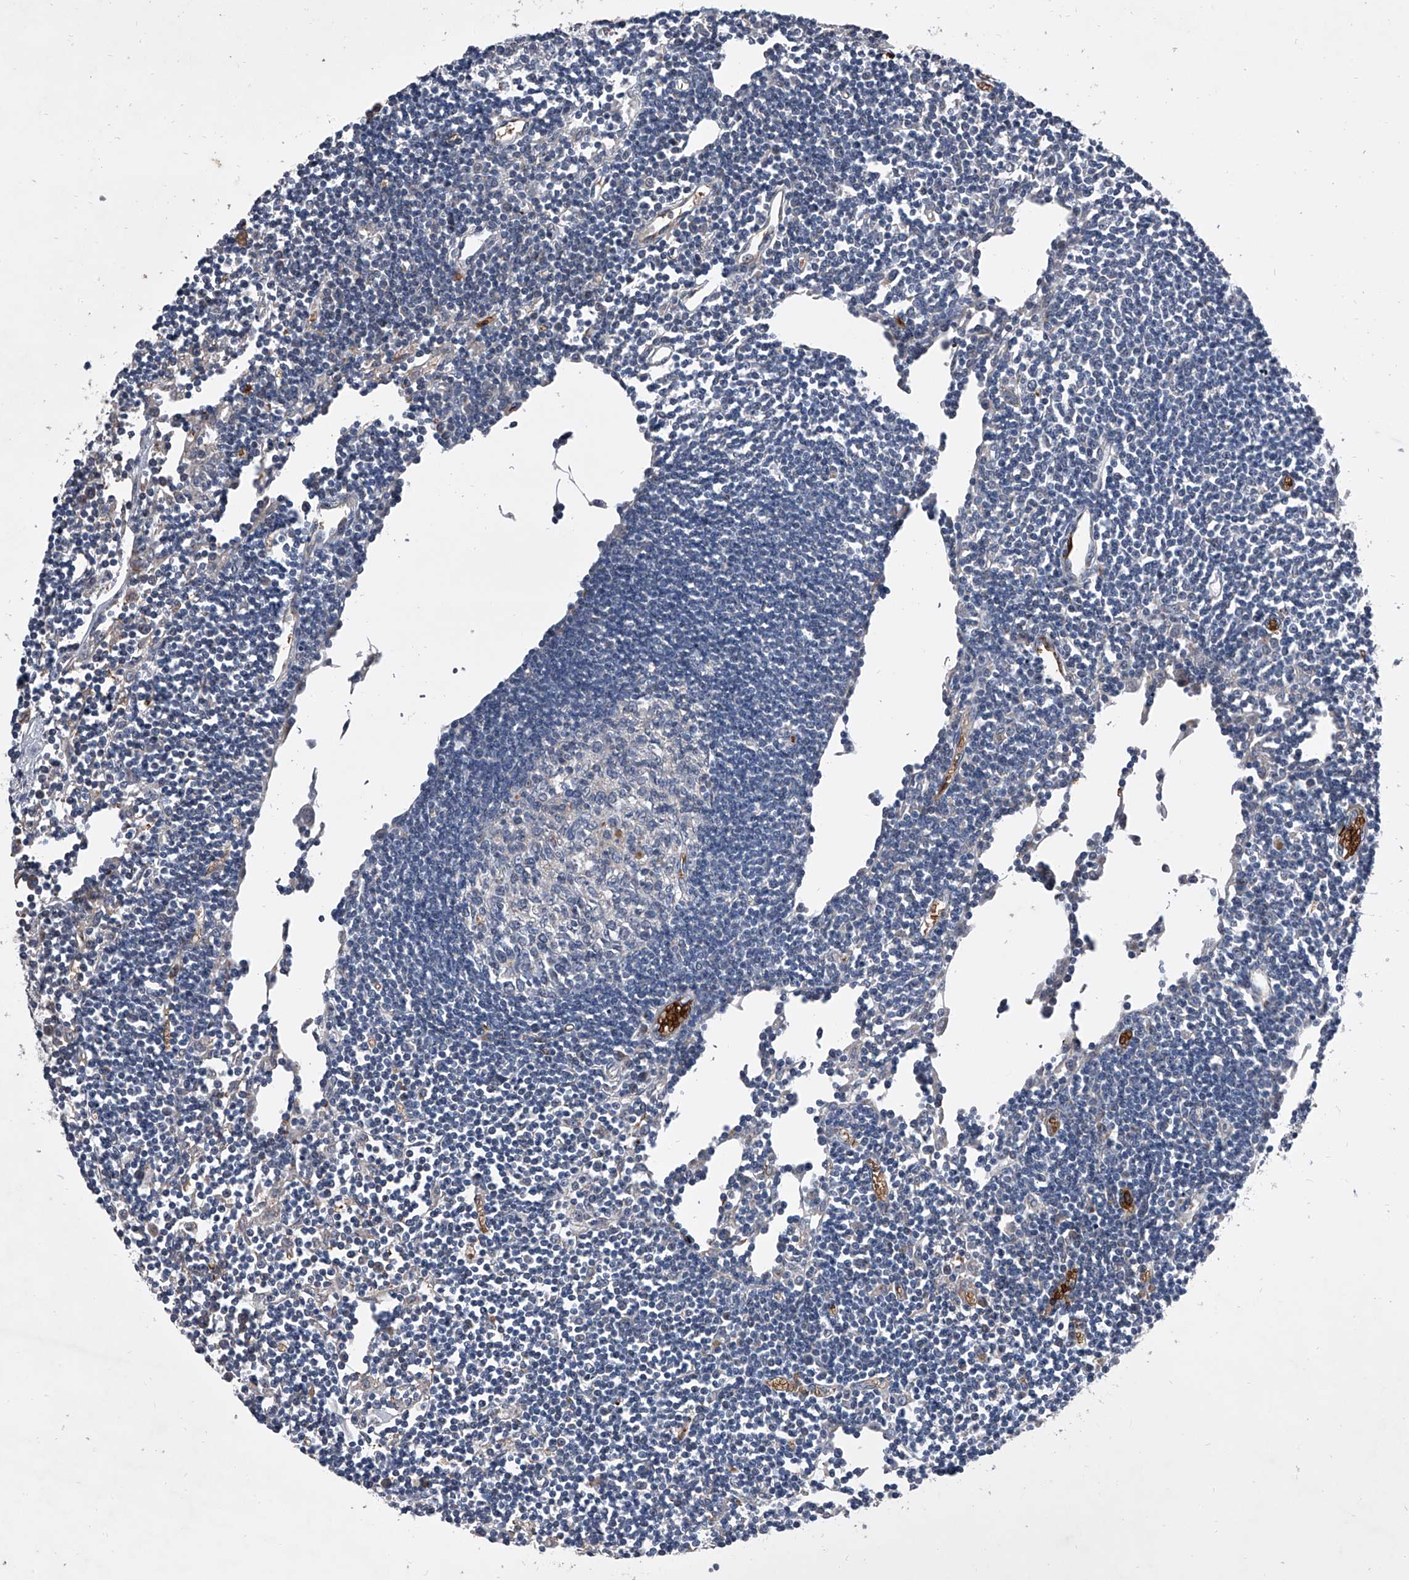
{"staining": {"intensity": "negative", "quantity": "none", "location": "none"}, "tissue": "lymph node", "cell_type": "Germinal center cells", "image_type": "normal", "snomed": [{"axis": "morphology", "description": "Normal tissue, NOS"}, {"axis": "topography", "description": "Lymph node"}], "caption": "Immunohistochemistry histopathology image of unremarkable lymph node: lymph node stained with DAB (3,3'-diaminobenzidine) exhibits no significant protein expression in germinal center cells.", "gene": "CEP85L", "patient": {"sex": "female", "age": 11}}